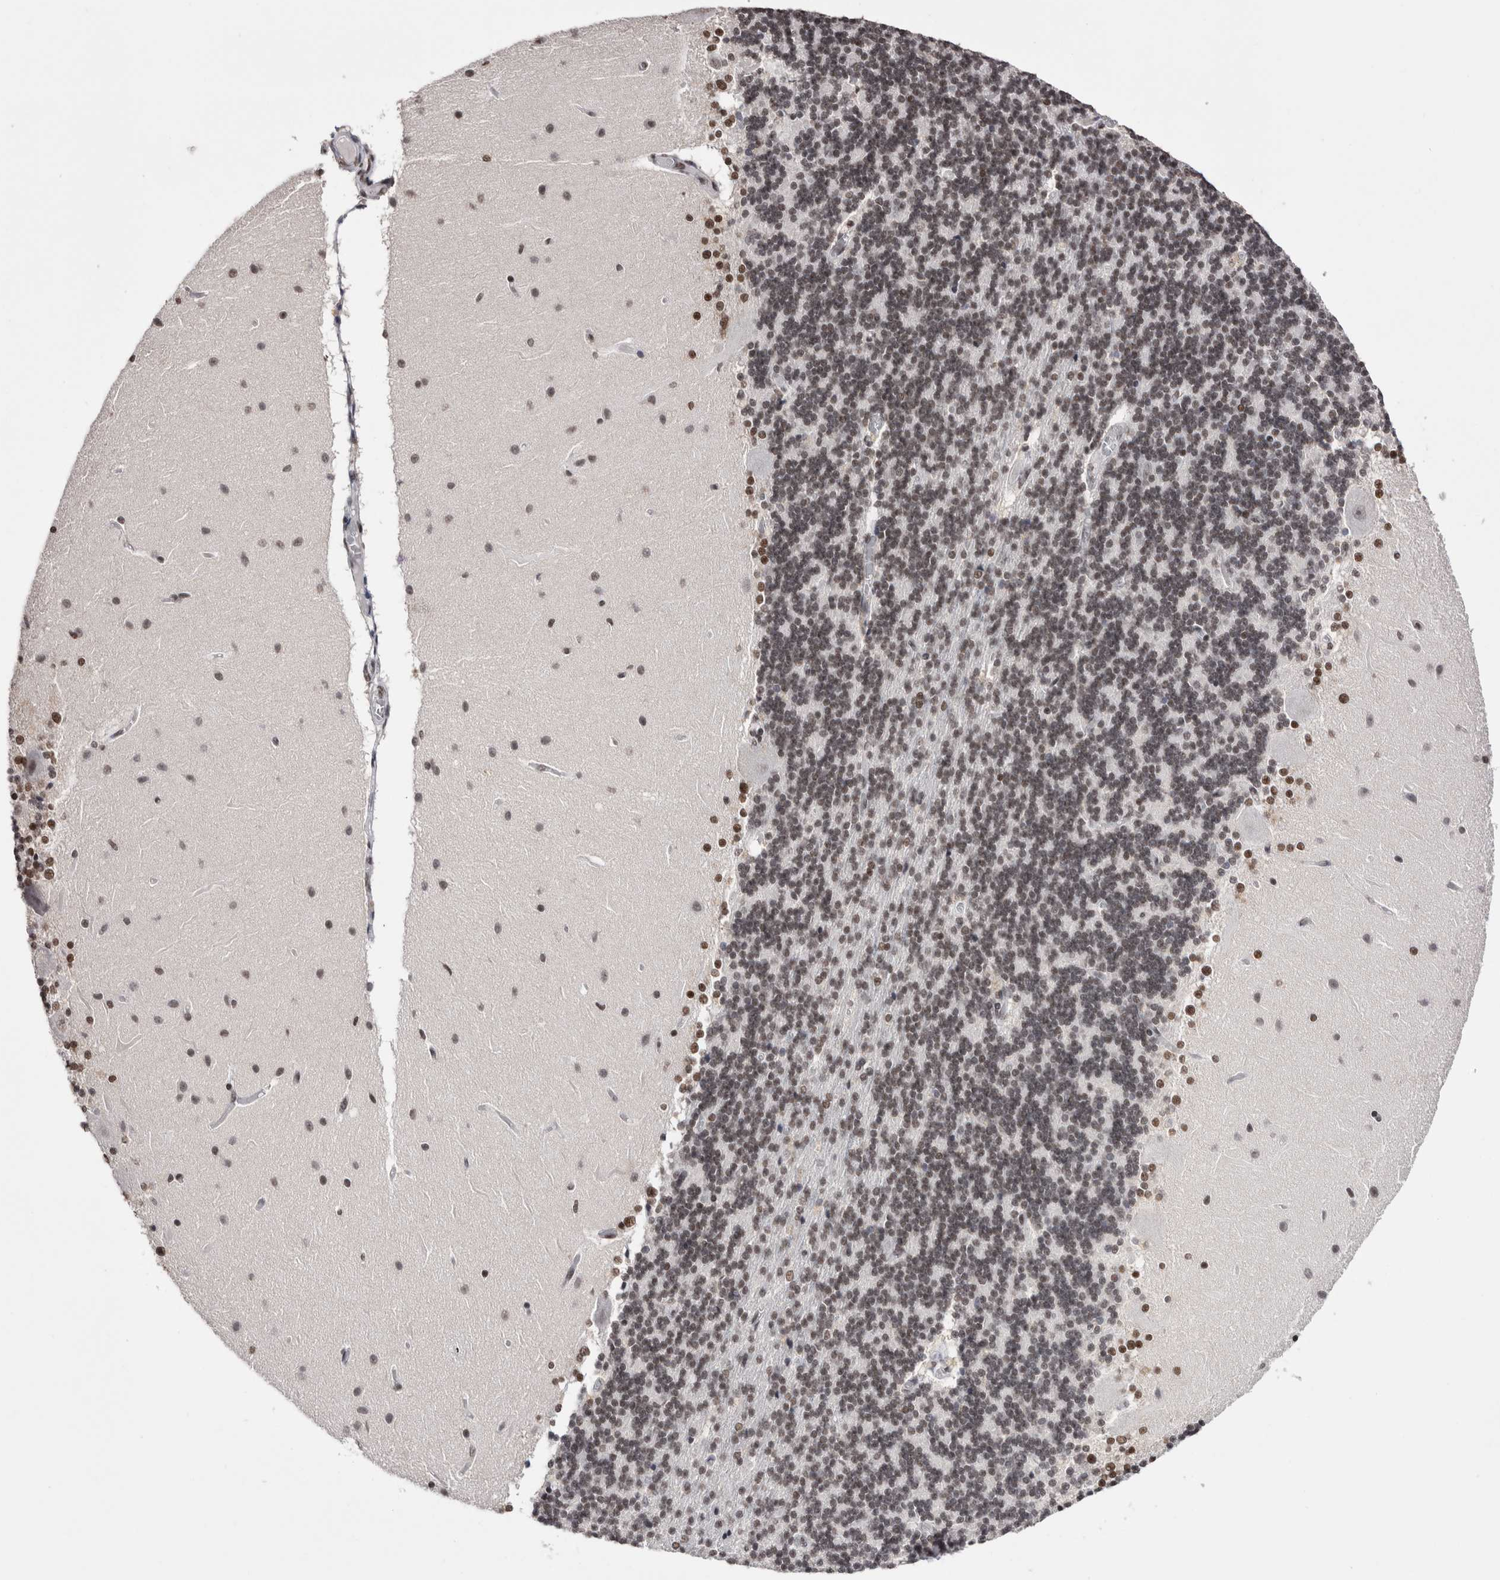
{"staining": {"intensity": "moderate", "quantity": ">75%", "location": "nuclear"}, "tissue": "cerebellum", "cell_type": "Cells in granular layer", "image_type": "normal", "snomed": [{"axis": "morphology", "description": "Normal tissue, NOS"}, {"axis": "topography", "description": "Cerebellum"}], "caption": "Moderate nuclear protein positivity is present in approximately >75% of cells in granular layer in cerebellum.", "gene": "SMC1A", "patient": {"sex": "female", "age": 54}}